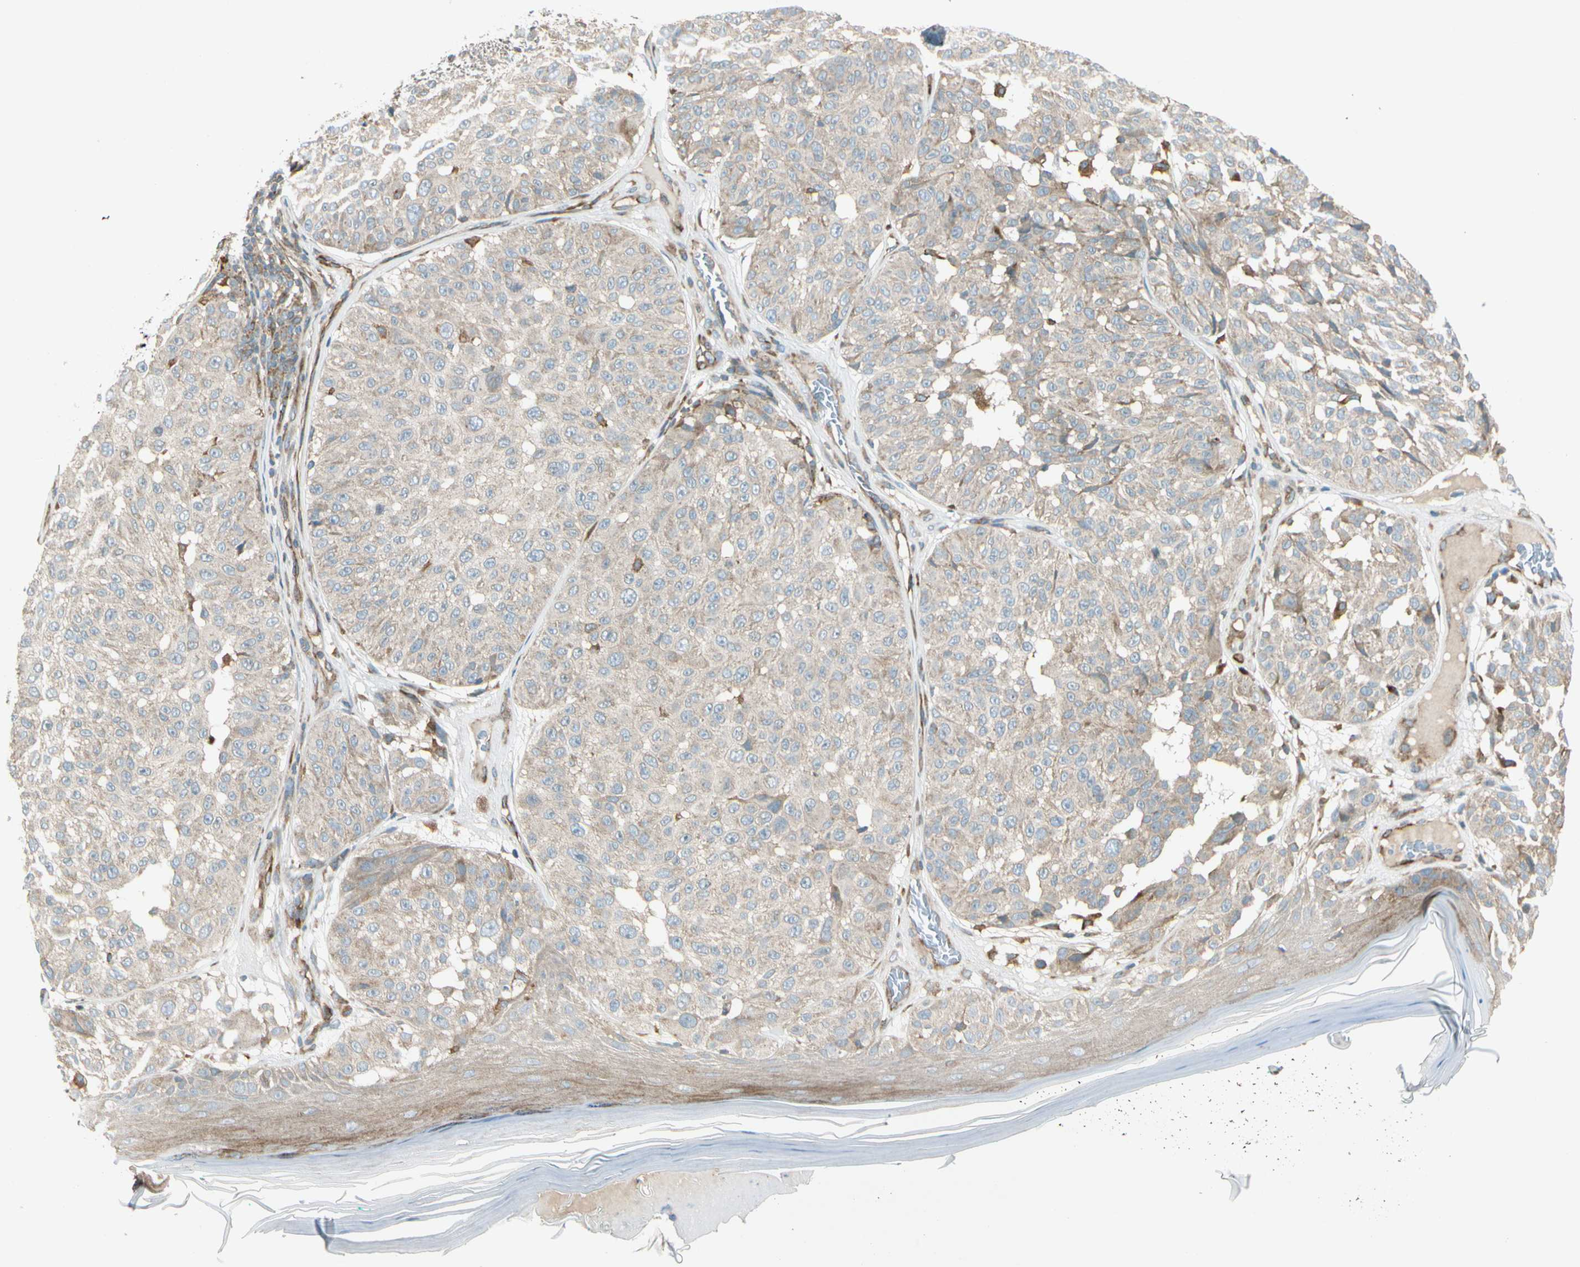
{"staining": {"intensity": "weak", "quantity": "25%-75%", "location": "cytoplasmic/membranous"}, "tissue": "melanoma", "cell_type": "Tumor cells", "image_type": "cancer", "snomed": [{"axis": "morphology", "description": "Malignant melanoma, NOS"}, {"axis": "topography", "description": "Skin"}], "caption": "Melanoma stained for a protein (brown) reveals weak cytoplasmic/membranous positive positivity in approximately 25%-75% of tumor cells.", "gene": "TRIO", "patient": {"sex": "female", "age": 46}}